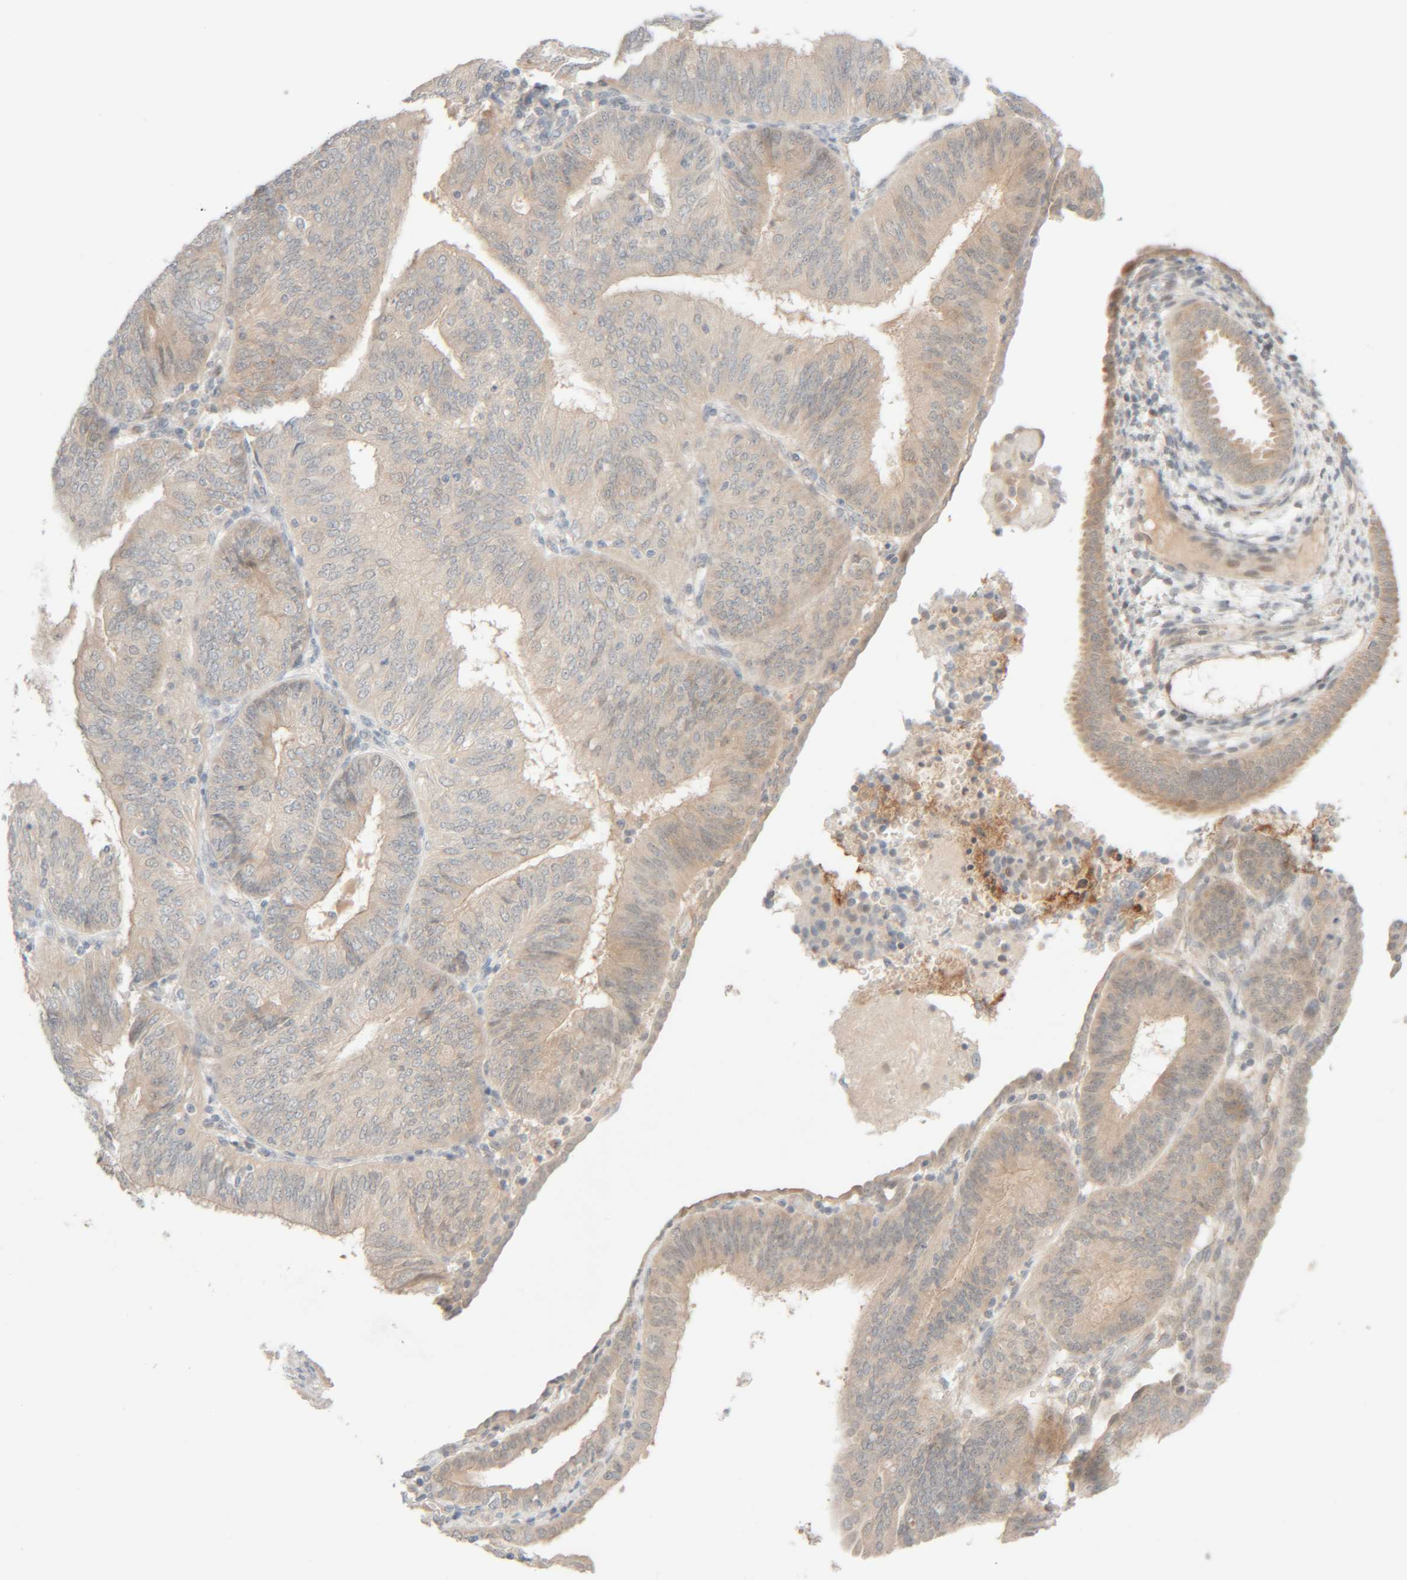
{"staining": {"intensity": "weak", "quantity": "<25%", "location": "cytoplasmic/membranous"}, "tissue": "endometrial cancer", "cell_type": "Tumor cells", "image_type": "cancer", "snomed": [{"axis": "morphology", "description": "Adenocarcinoma, NOS"}, {"axis": "topography", "description": "Endometrium"}], "caption": "Micrograph shows no significant protein expression in tumor cells of adenocarcinoma (endometrial).", "gene": "CHKA", "patient": {"sex": "female", "age": 58}}